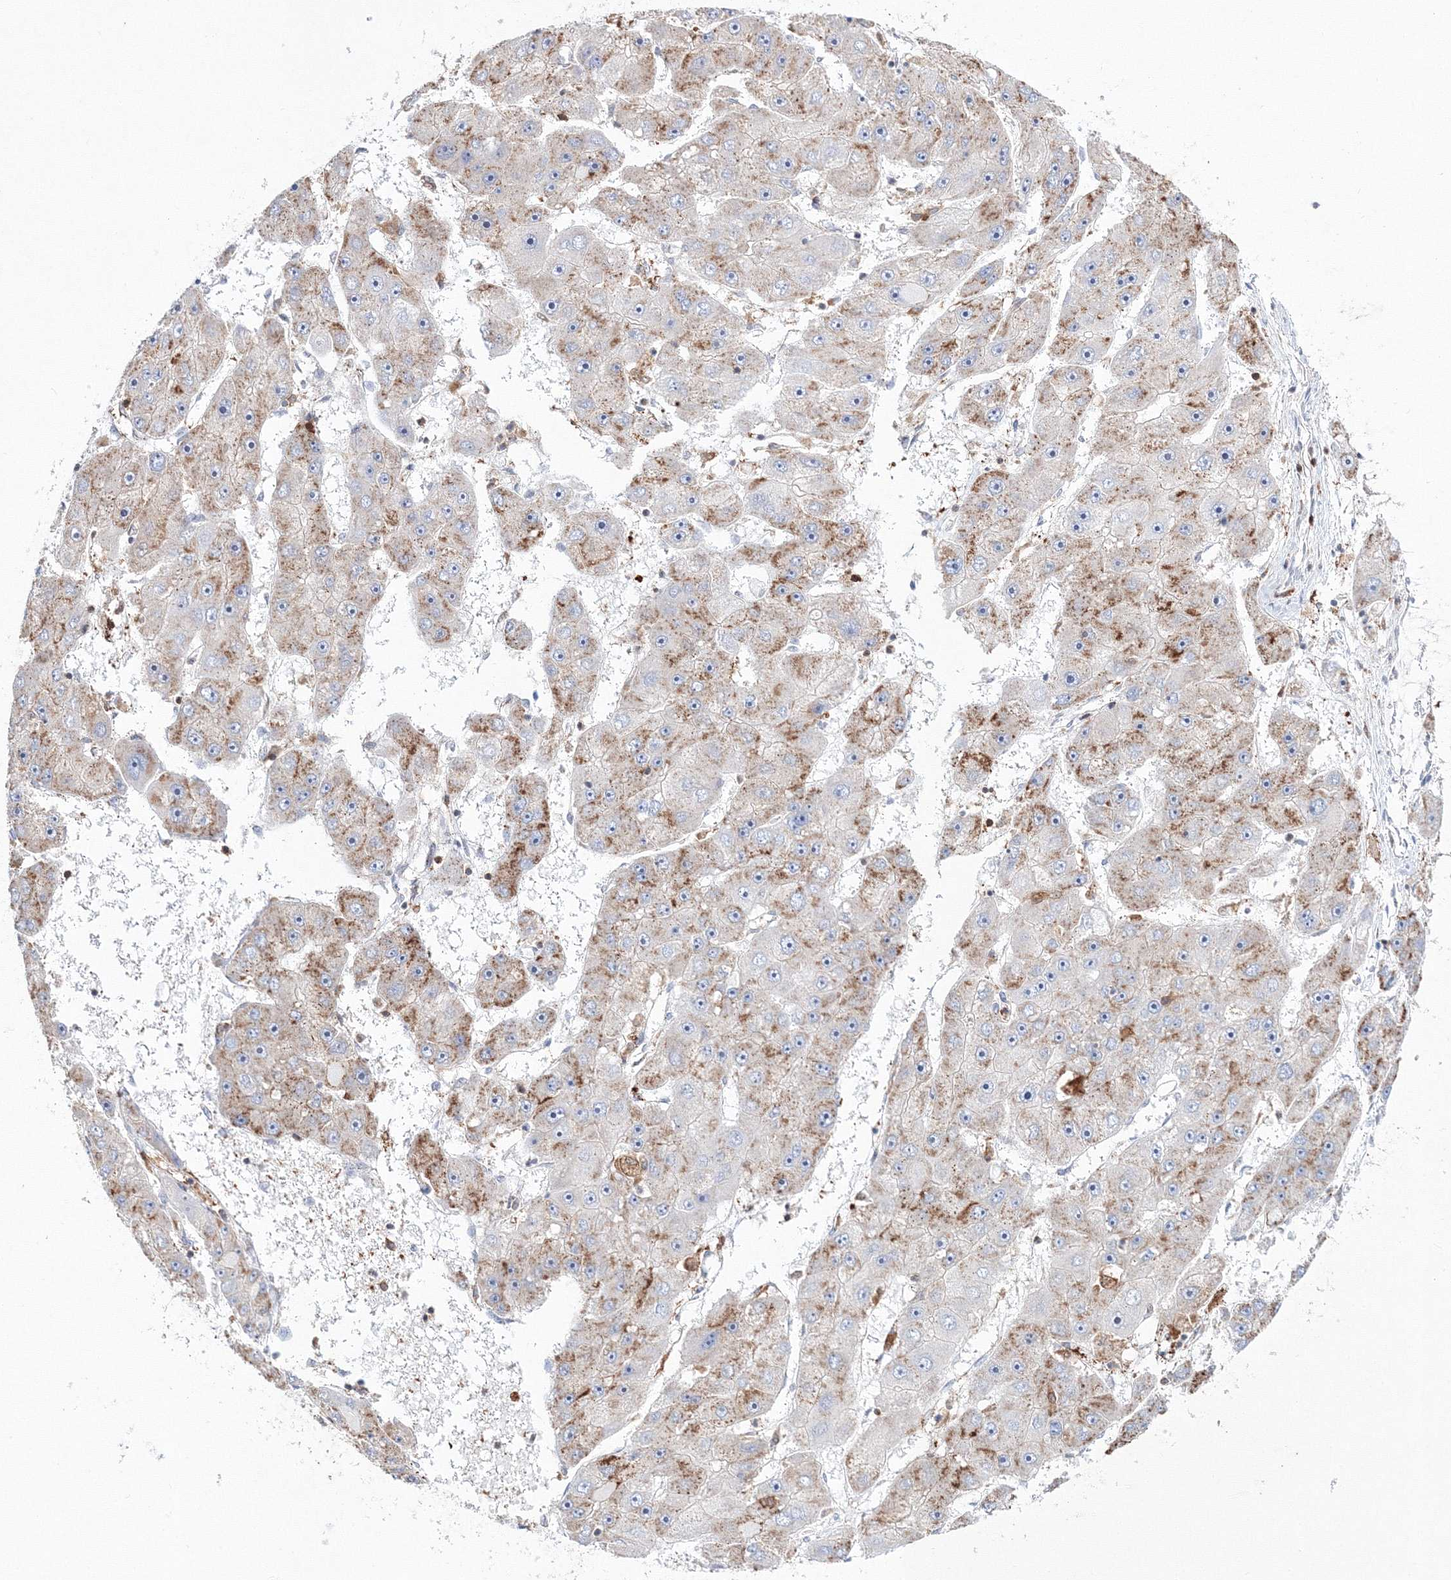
{"staining": {"intensity": "moderate", "quantity": "<25%", "location": "cytoplasmic/membranous"}, "tissue": "liver cancer", "cell_type": "Tumor cells", "image_type": "cancer", "snomed": [{"axis": "morphology", "description": "Carcinoma, Hepatocellular, NOS"}, {"axis": "topography", "description": "Liver"}], "caption": "Immunohistochemical staining of liver hepatocellular carcinoma demonstrates moderate cytoplasmic/membranous protein expression in approximately <25% of tumor cells.", "gene": "ARCN1", "patient": {"sex": "female", "age": 61}}